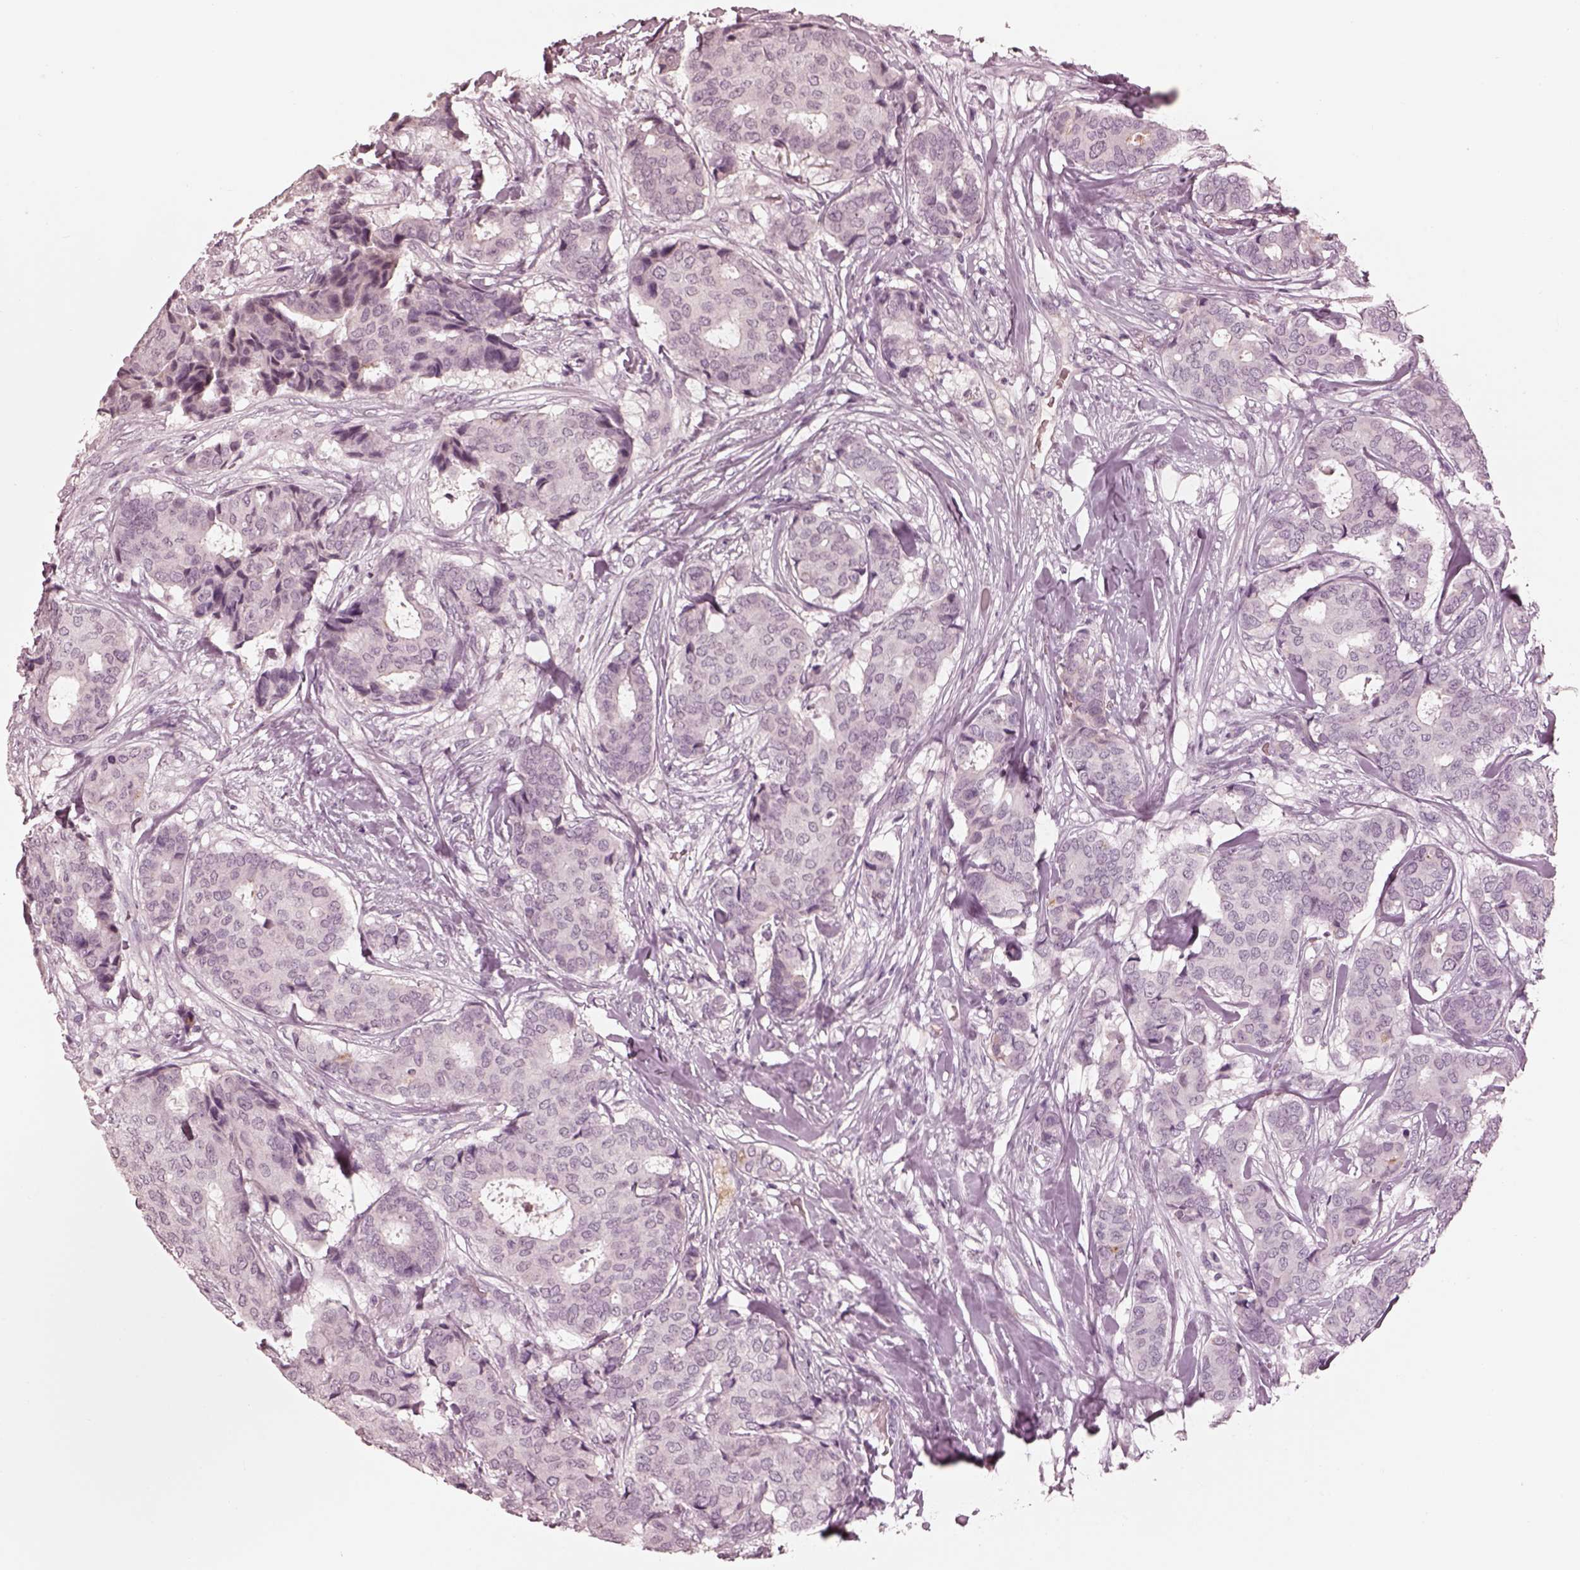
{"staining": {"intensity": "negative", "quantity": "none", "location": "none"}, "tissue": "breast cancer", "cell_type": "Tumor cells", "image_type": "cancer", "snomed": [{"axis": "morphology", "description": "Duct carcinoma"}, {"axis": "topography", "description": "Breast"}], "caption": "Immunohistochemical staining of human intraductal carcinoma (breast) exhibits no significant expression in tumor cells.", "gene": "KCNA2", "patient": {"sex": "female", "age": 75}}